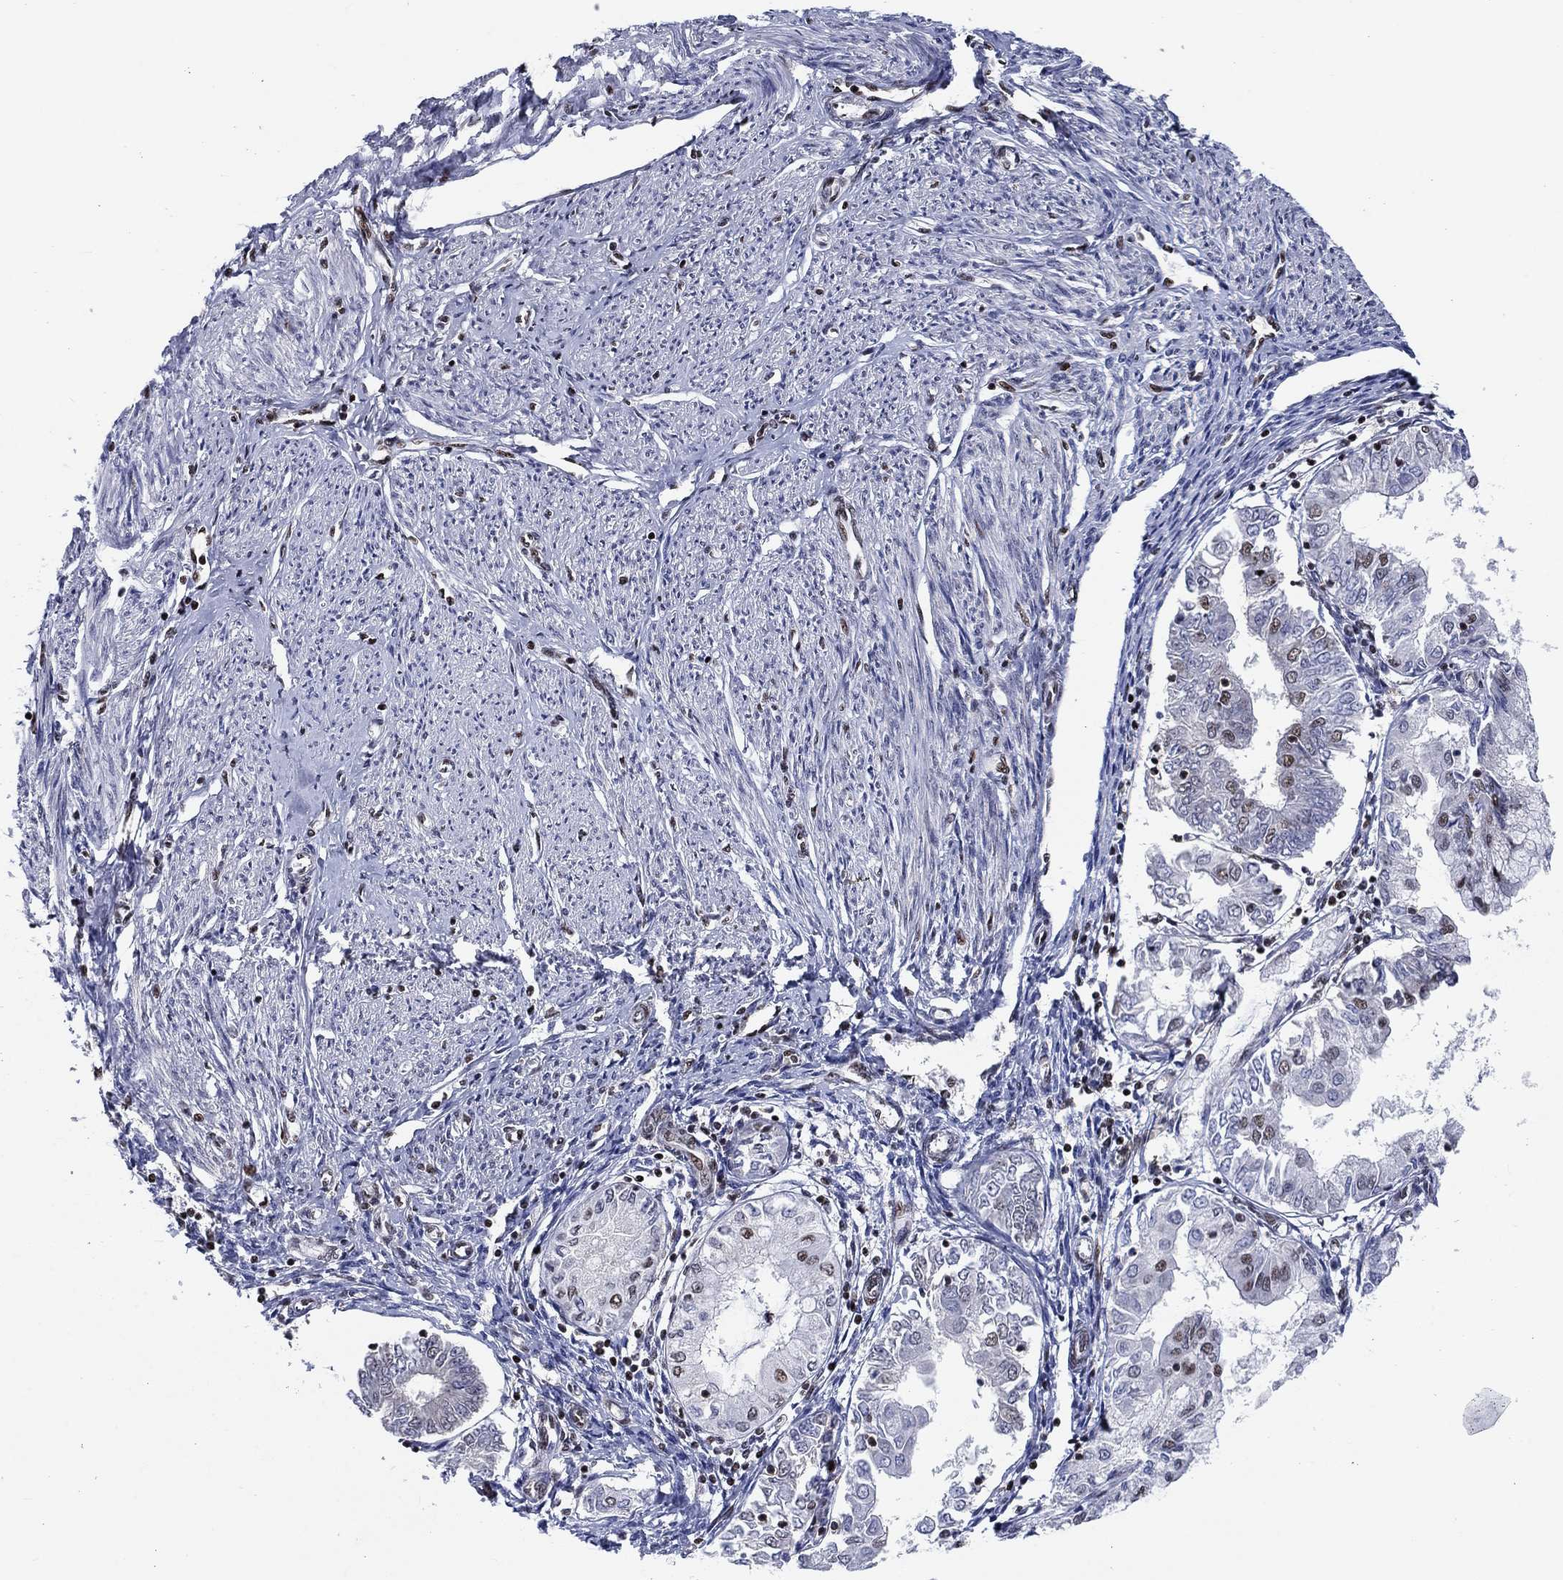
{"staining": {"intensity": "moderate", "quantity": "<25%", "location": "nuclear"}, "tissue": "endometrial cancer", "cell_type": "Tumor cells", "image_type": "cancer", "snomed": [{"axis": "morphology", "description": "Adenocarcinoma, NOS"}, {"axis": "topography", "description": "Endometrium"}], "caption": "A micrograph of endometrial adenocarcinoma stained for a protein exhibits moderate nuclear brown staining in tumor cells.", "gene": "RPRD1B", "patient": {"sex": "female", "age": 68}}